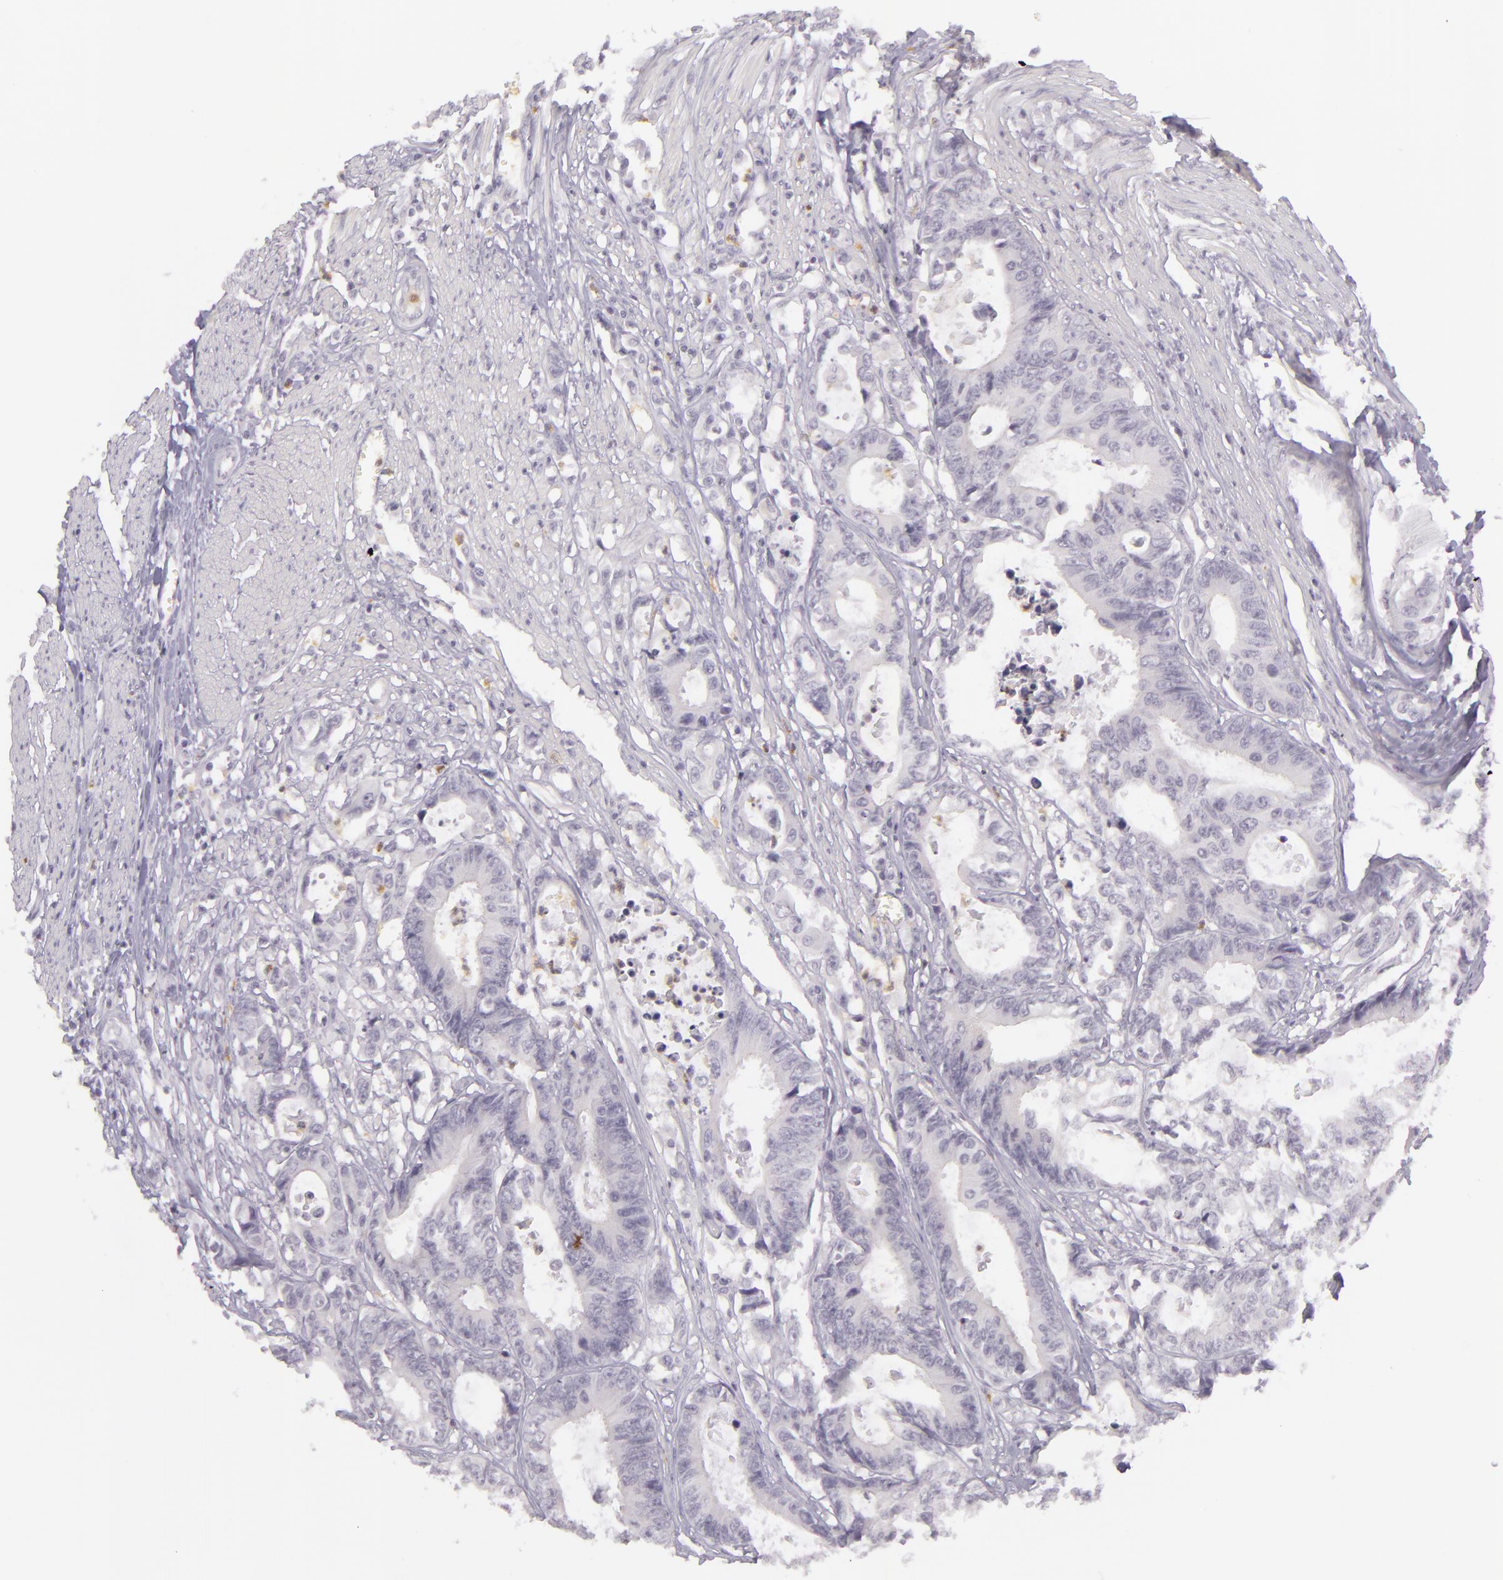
{"staining": {"intensity": "negative", "quantity": "none", "location": "none"}, "tissue": "colorectal cancer", "cell_type": "Tumor cells", "image_type": "cancer", "snomed": [{"axis": "morphology", "description": "Adenocarcinoma, NOS"}, {"axis": "topography", "description": "Rectum"}], "caption": "Immunohistochemistry micrograph of colorectal adenocarcinoma stained for a protein (brown), which exhibits no staining in tumor cells.", "gene": "CBS", "patient": {"sex": "female", "age": 98}}